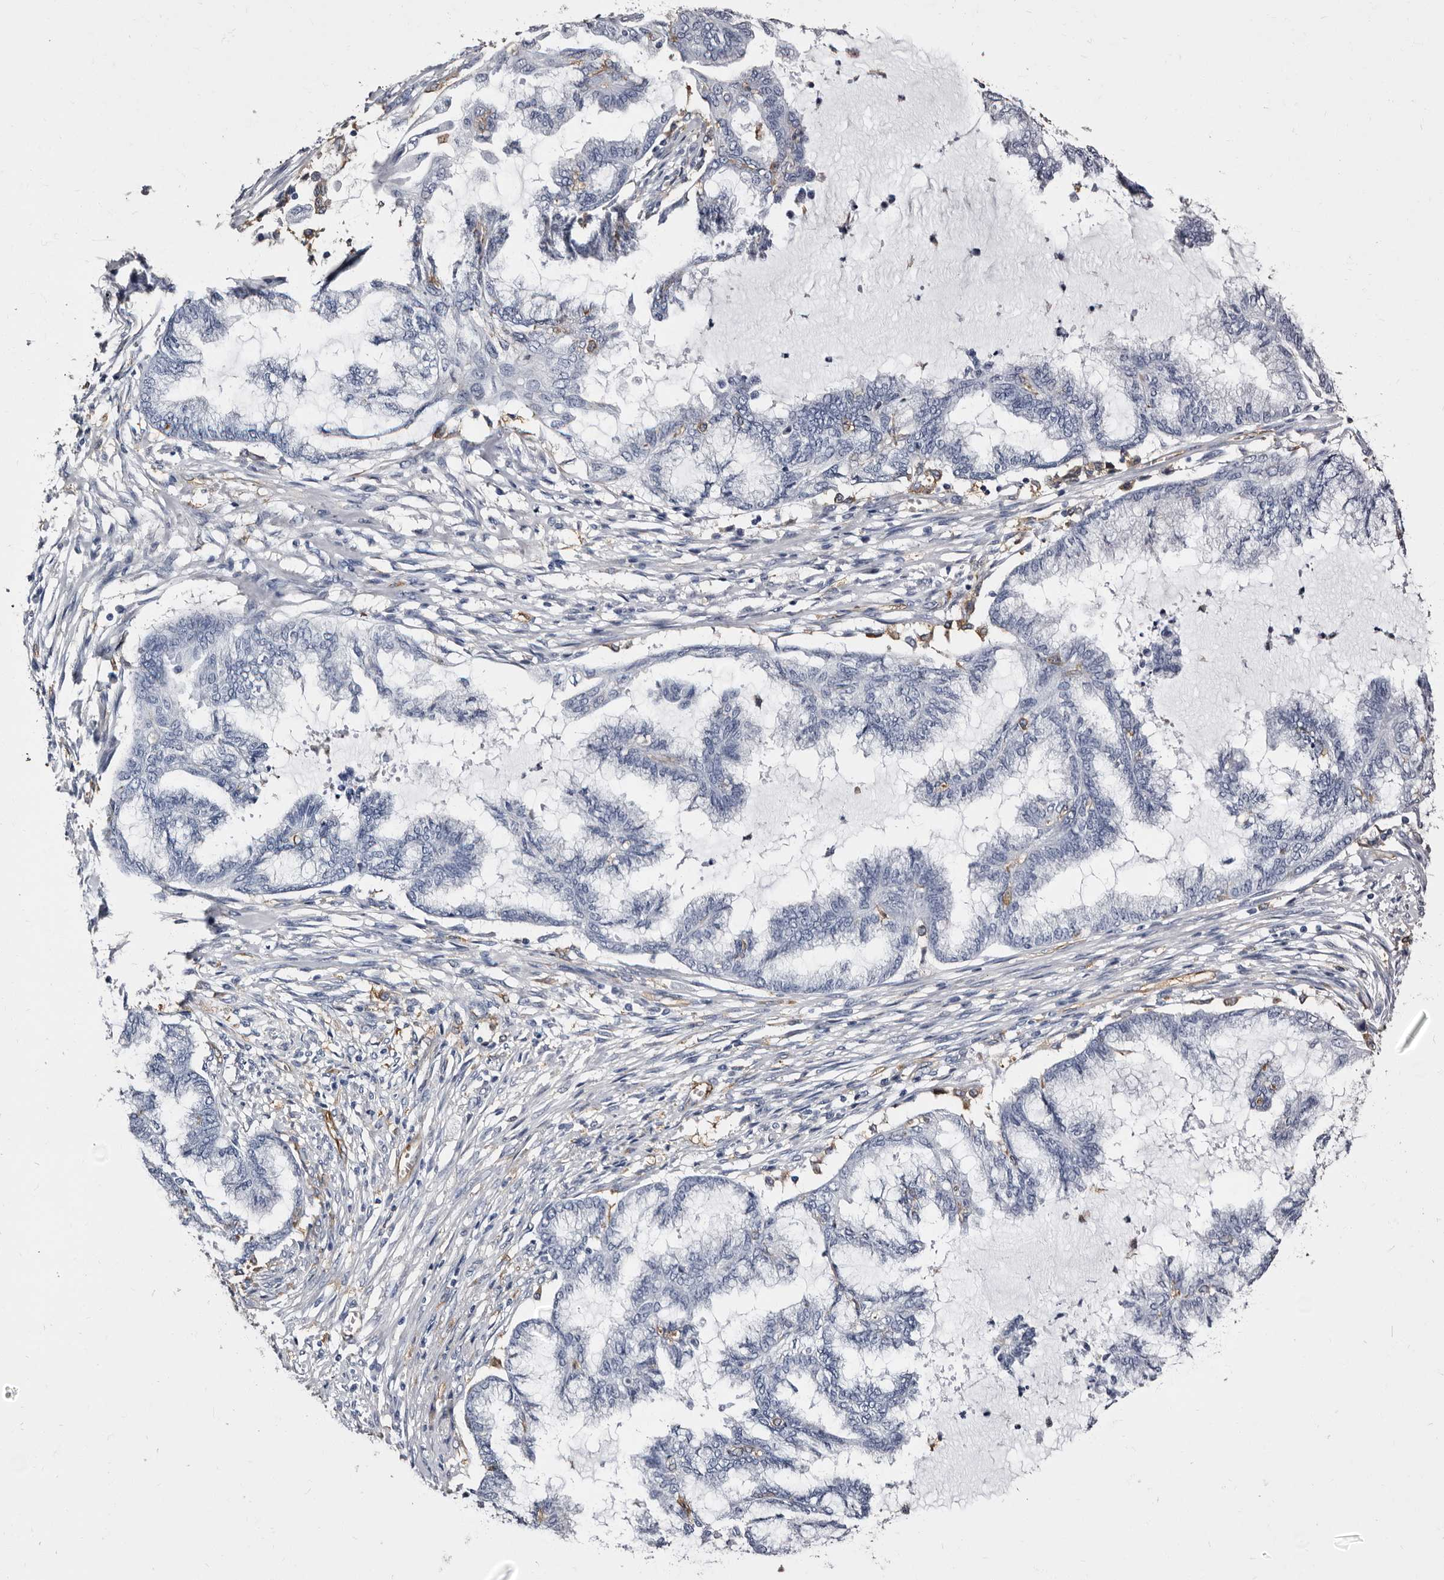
{"staining": {"intensity": "negative", "quantity": "none", "location": "none"}, "tissue": "endometrial cancer", "cell_type": "Tumor cells", "image_type": "cancer", "snomed": [{"axis": "morphology", "description": "Adenocarcinoma, NOS"}, {"axis": "topography", "description": "Endometrium"}], "caption": "IHC photomicrograph of endometrial cancer (adenocarcinoma) stained for a protein (brown), which exhibits no positivity in tumor cells.", "gene": "EPB41L3", "patient": {"sex": "female", "age": 86}}